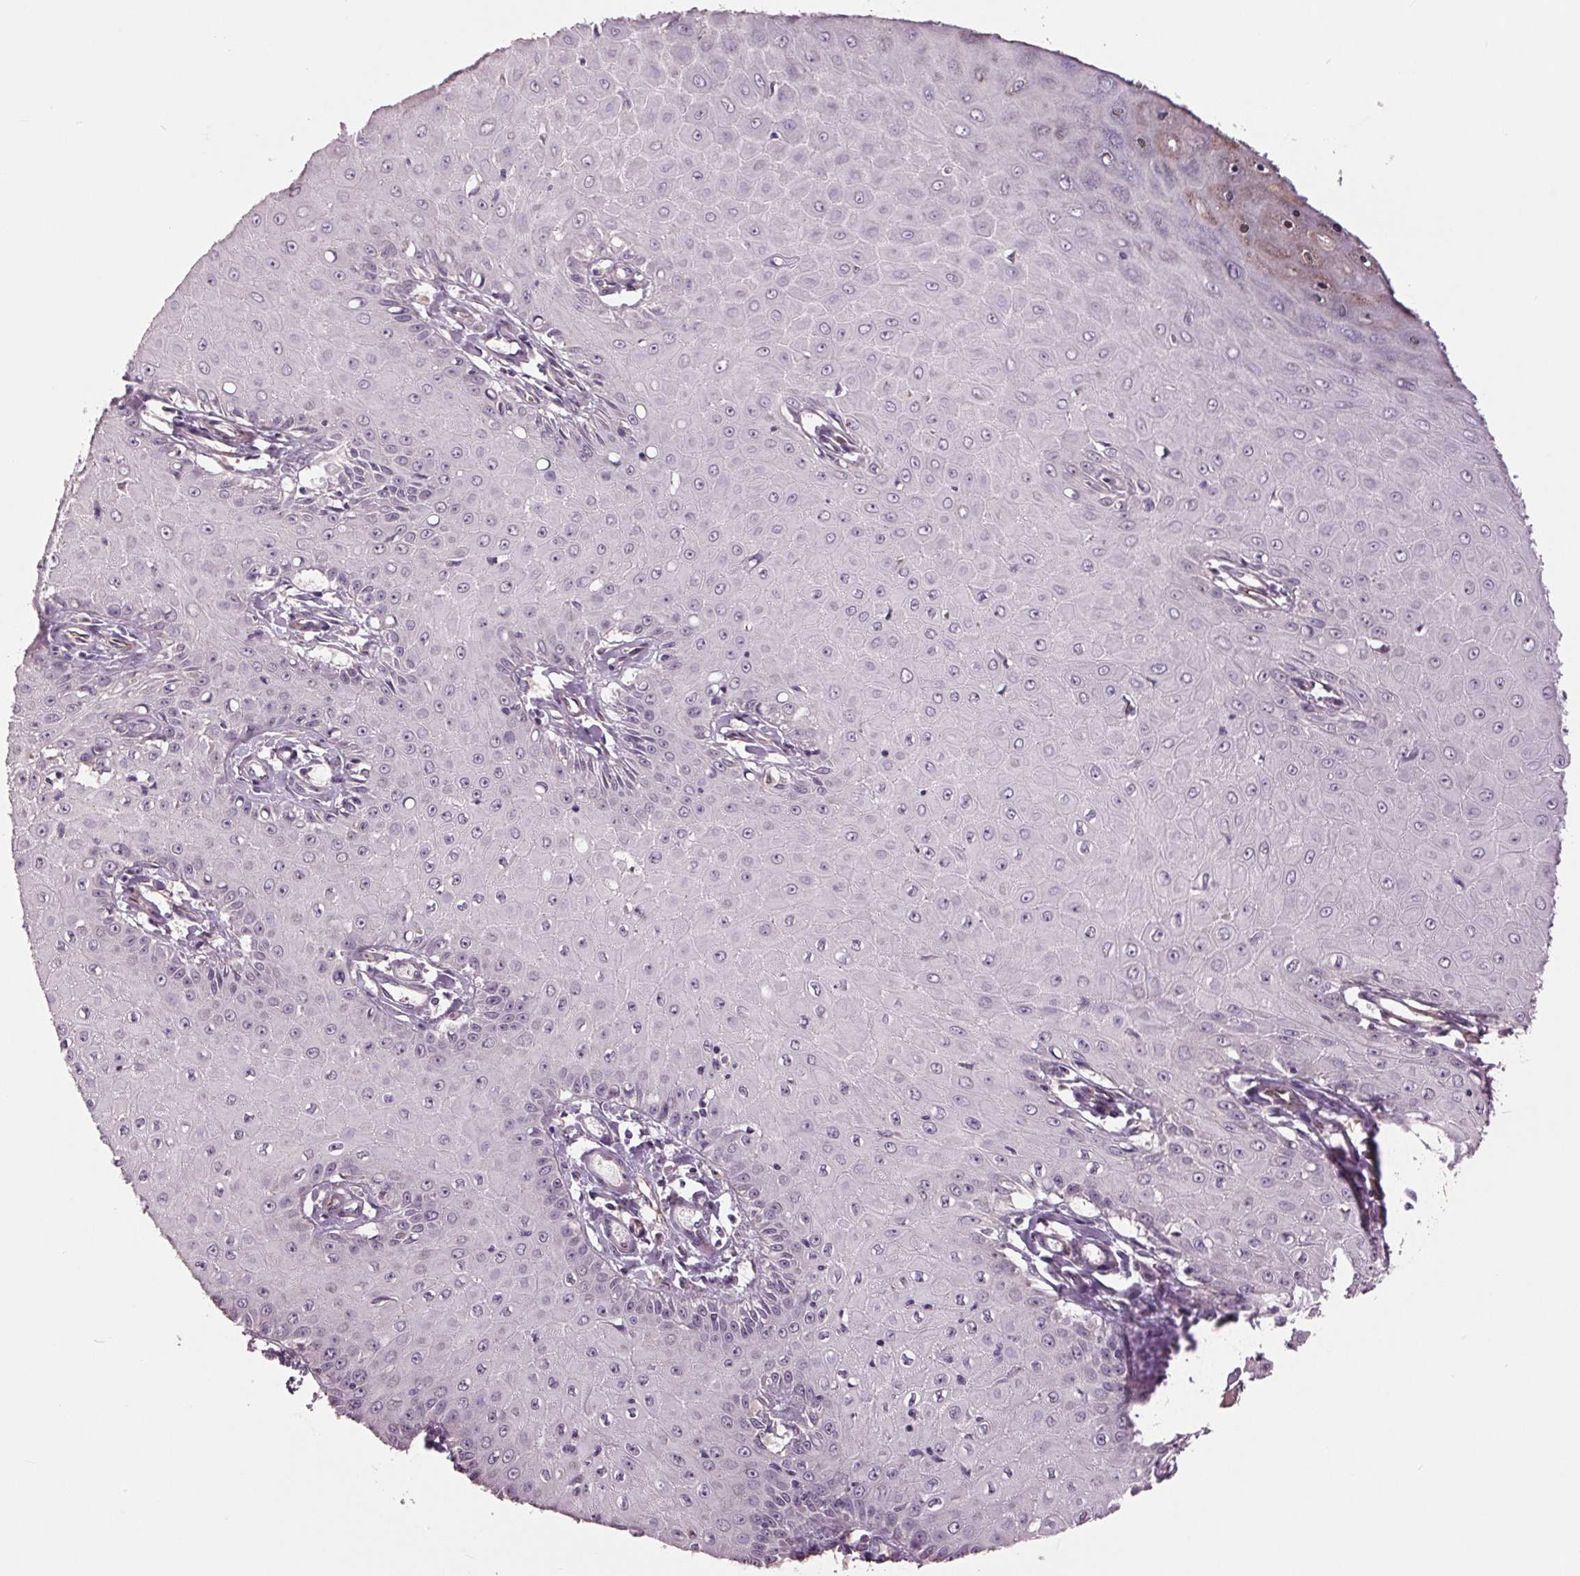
{"staining": {"intensity": "negative", "quantity": "none", "location": "none"}, "tissue": "skin cancer", "cell_type": "Tumor cells", "image_type": "cancer", "snomed": [{"axis": "morphology", "description": "Squamous cell carcinoma, NOS"}, {"axis": "topography", "description": "Skin"}], "caption": "Immunohistochemical staining of human skin cancer (squamous cell carcinoma) exhibits no significant positivity in tumor cells.", "gene": "MAPK8", "patient": {"sex": "male", "age": 70}}